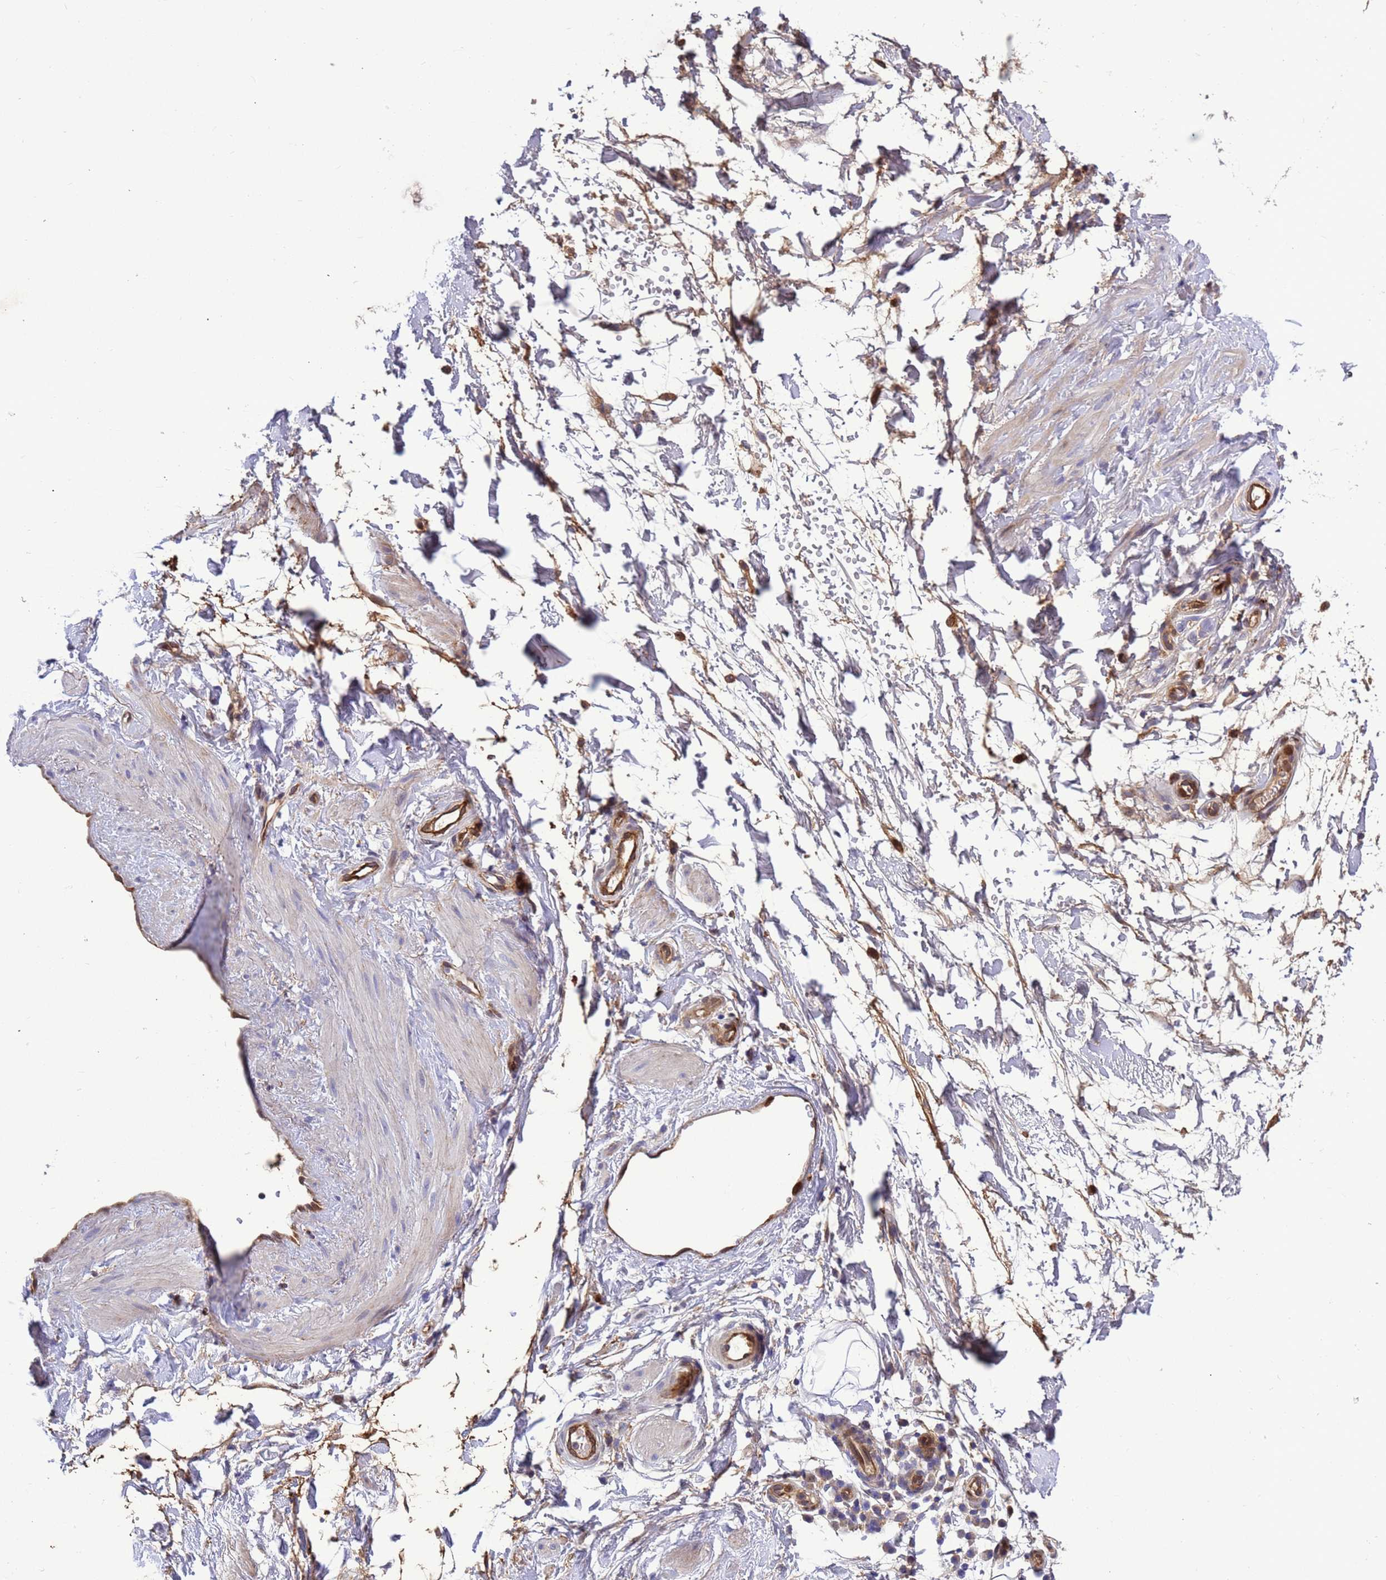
{"staining": {"intensity": "negative", "quantity": "none", "location": "none"}, "tissue": "adipose tissue", "cell_type": "Adipocytes", "image_type": "normal", "snomed": [{"axis": "morphology", "description": "Normal tissue, NOS"}, {"axis": "topography", "description": "Soft tissue"}, {"axis": "topography", "description": "Adipose tissue"}, {"axis": "topography", "description": "Vascular tissue"}, {"axis": "topography", "description": "Peripheral nerve tissue"}], "caption": "High power microscopy image of an immunohistochemistry micrograph of benign adipose tissue, revealing no significant staining in adipocytes. (DAB immunohistochemistry with hematoxylin counter stain).", "gene": "FOXRED1", "patient": {"sex": "male", "age": 74}}